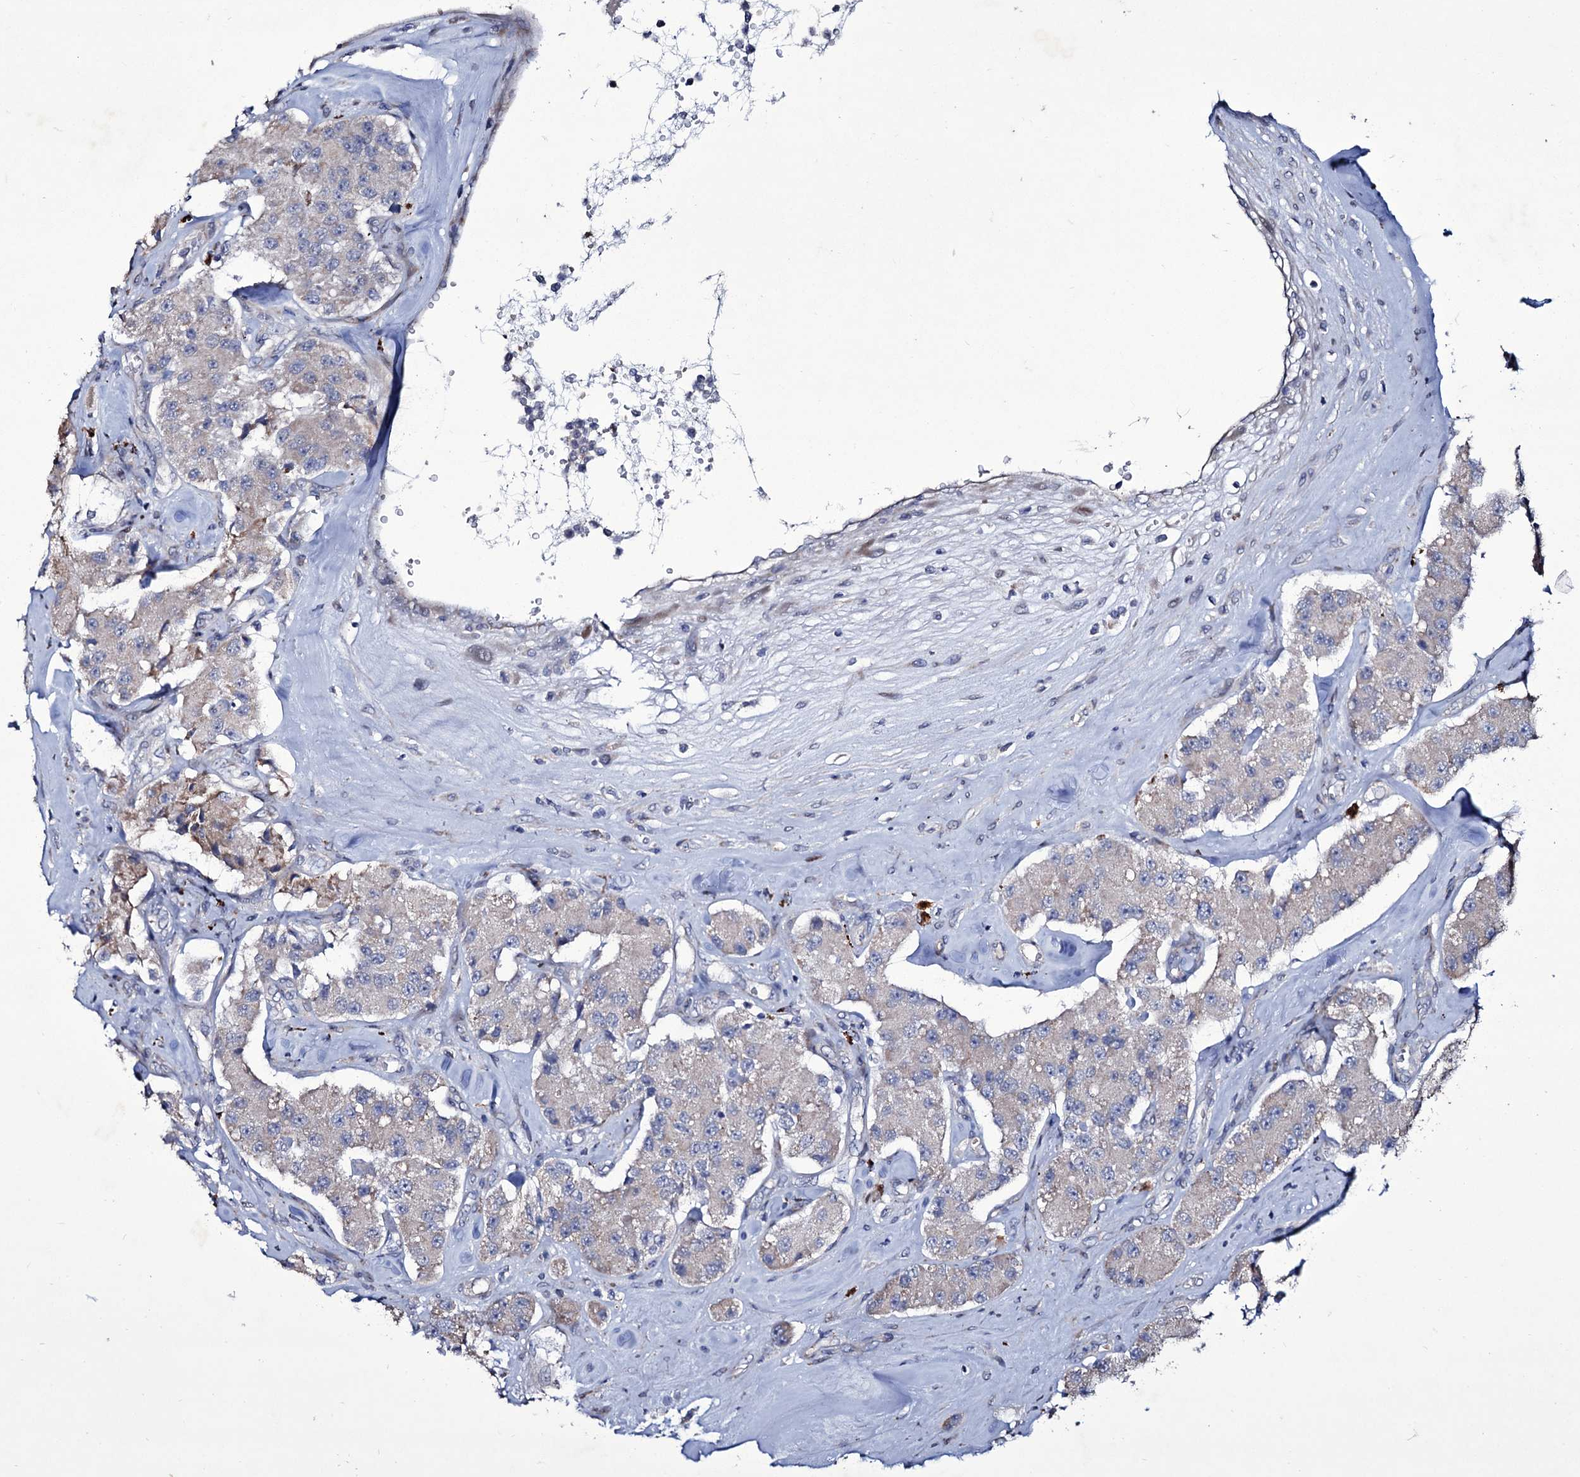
{"staining": {"intensity": "negative", "quantity": "none", "location": "none"}, "tissue": "carcinoid", "cell_type": "Tumor cells", "image_type": "cancer", "snomed": [{"axis": "morphology", "description": "Carcinoid, malignant, NOS"}, {"axis": "topography", "description": "Pancreas"}], "caption": "High magnification brightfield microscopy of malignant carcinoid stained with DAB (brown) and counterstained with hematoxylin (blue): tumor cells show no significant positivity.", "gene": "TUBGCP5", "patient": {"sex": "male", "age": 41}}